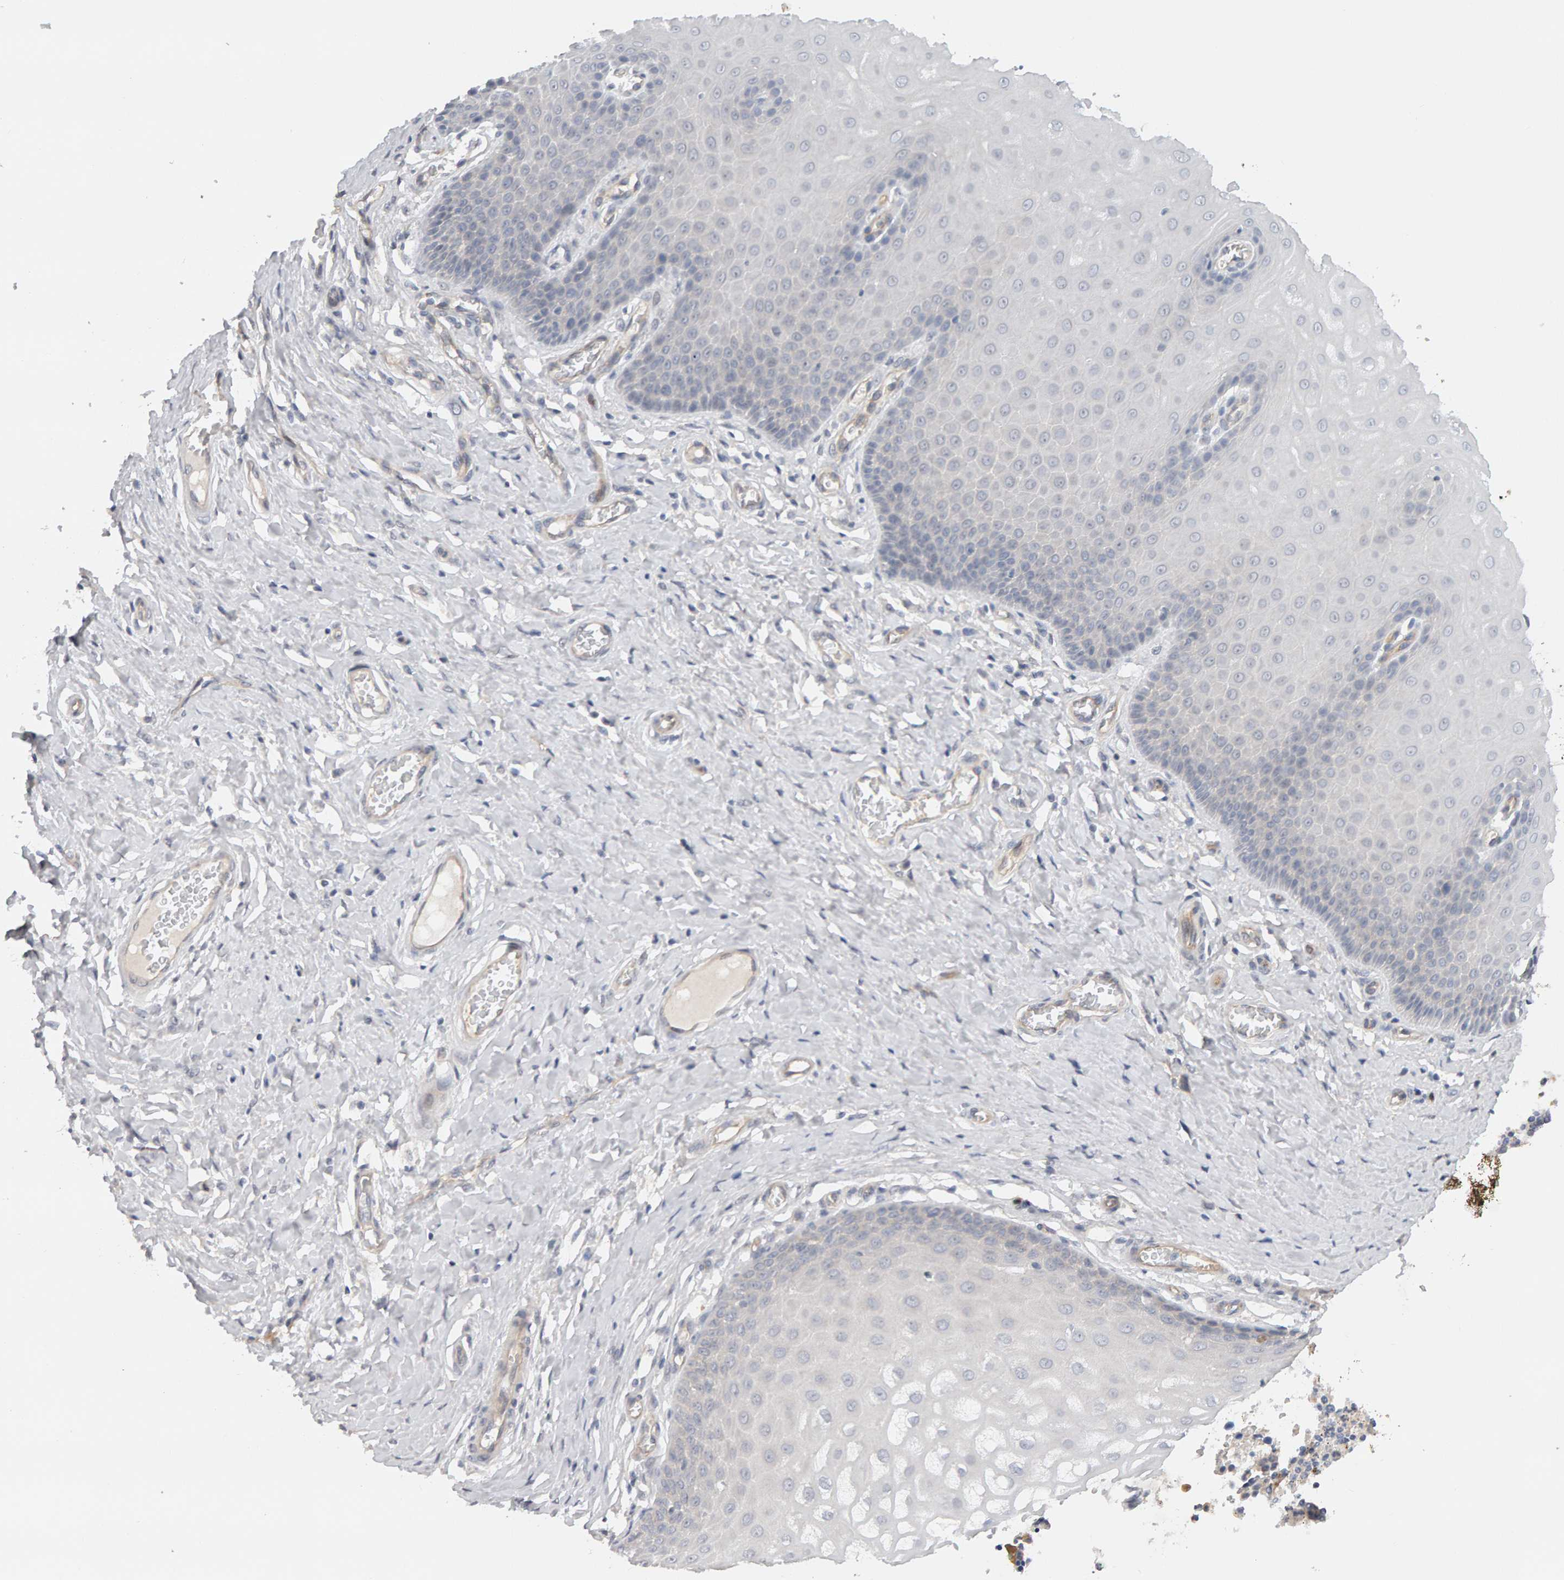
{"staining": {"intensity": "negative", "quantity": "none", "location": "none"}, "tissue": "cervix", "cell_type": "Squamous epithelial cells", "image_type": "normal", "snomed": [{"axis": "morphology", "description": "Normal tissue, NOS"}, {"axis": "topography", "description": "Cervix"}], "caption": "Immunohistochemistry (IHC) photomicrograph of normal cervix stained for a protein (brown), which exhibits no positivity in squamous epithelial cells.", "gene": "PPP1R16A", "patient": {"sex": "female", "age": 55}}